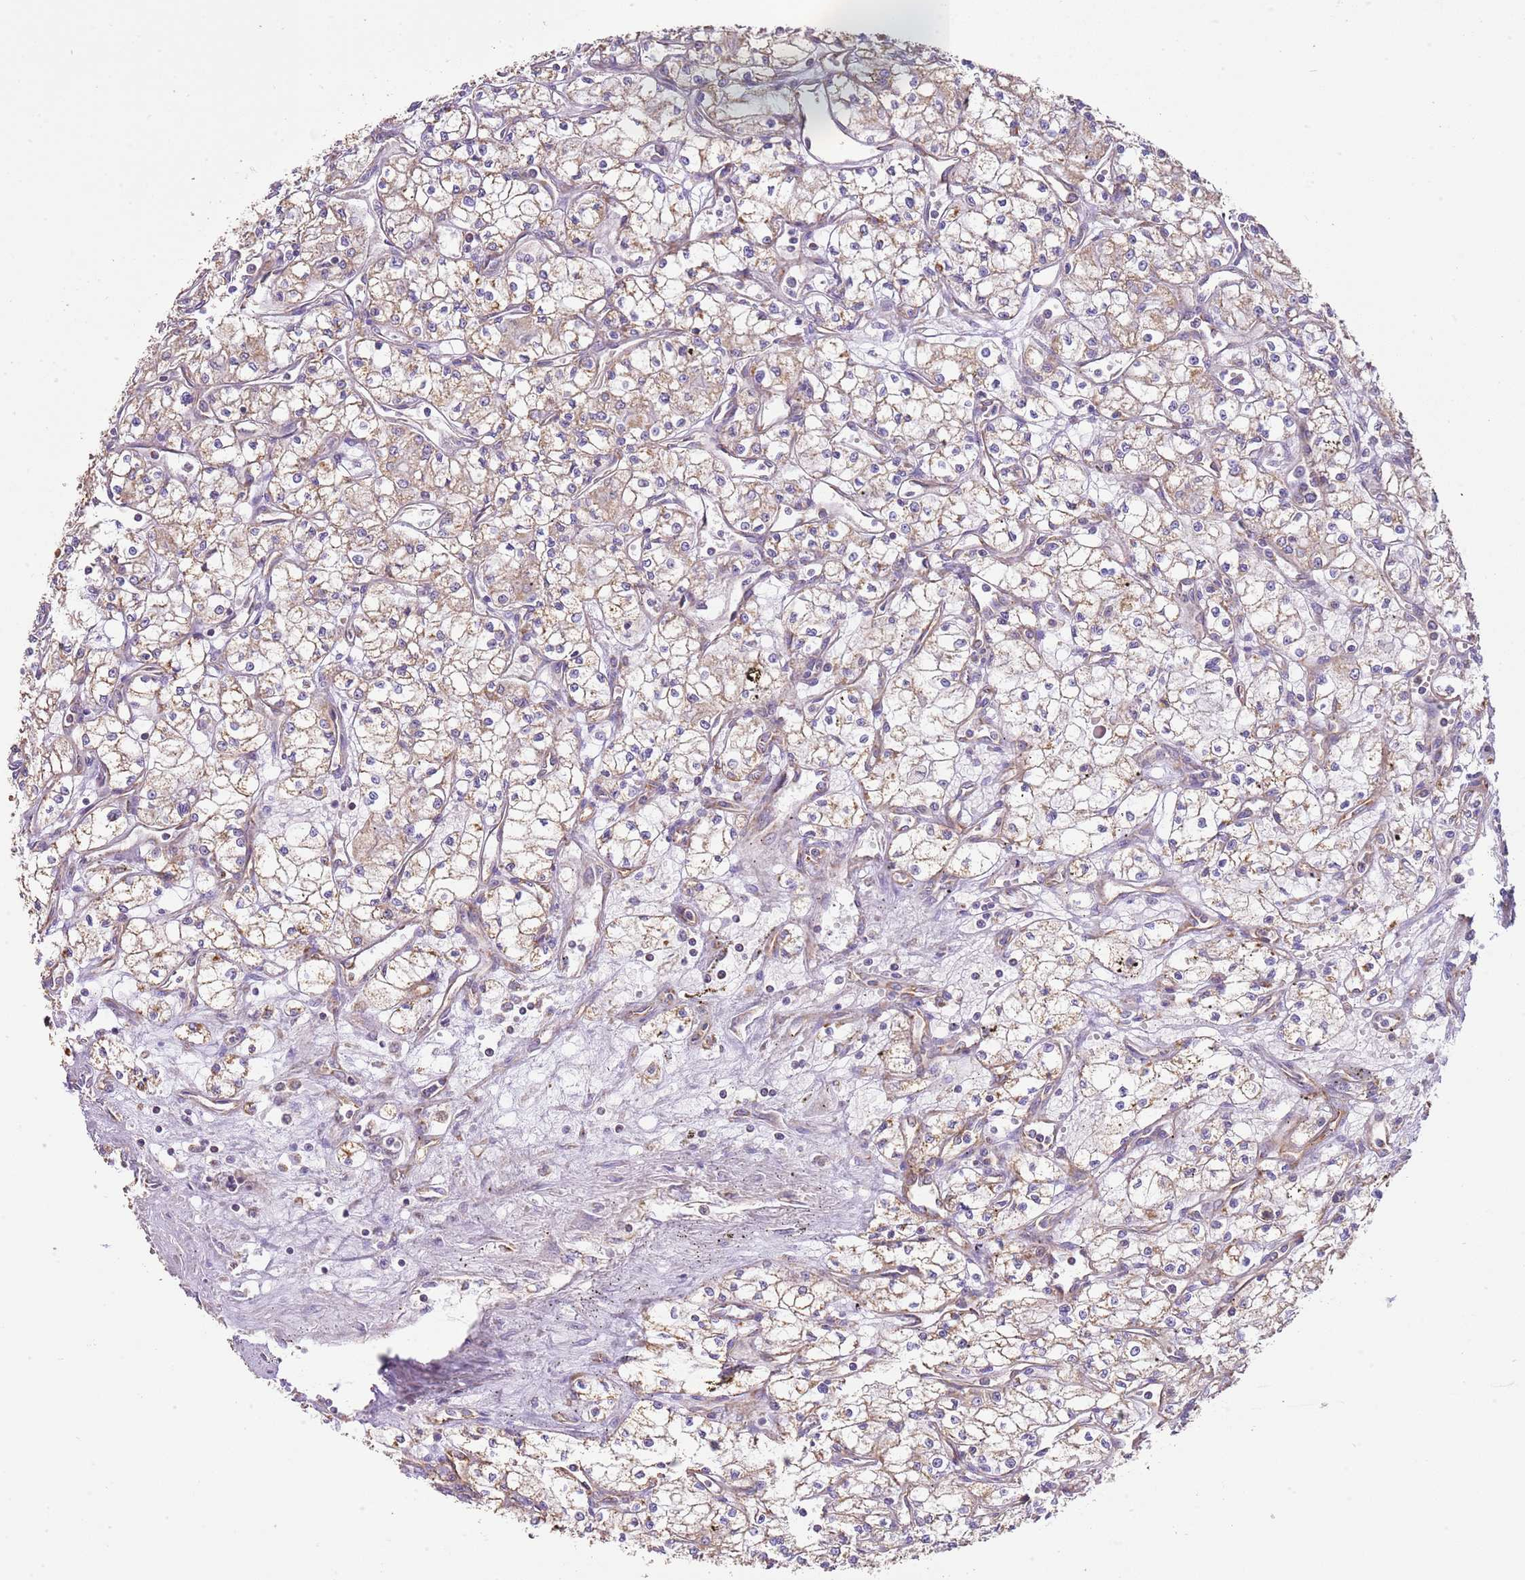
{"staining": {"intensity": "weak", "quantity": ">75%", "location": "cytoplasmic/membranous"}, "tissue": "renal cancer", "cell_type": "Tumor cells", "image_type": "cancer", "snomed": [{"axis": "morphology", "description": "Adenocarcinoma, NOS"}, {"axis": "topography", "description": "Kidney"}], "caption": "Protein expression analysis of human renal adenocarcinoma reveals weak cytoplasmic/membranous expression in approximately >75% of tumor cells.", "gene": "DOCK9", "patient": {"sex": "male", "age": 59}}